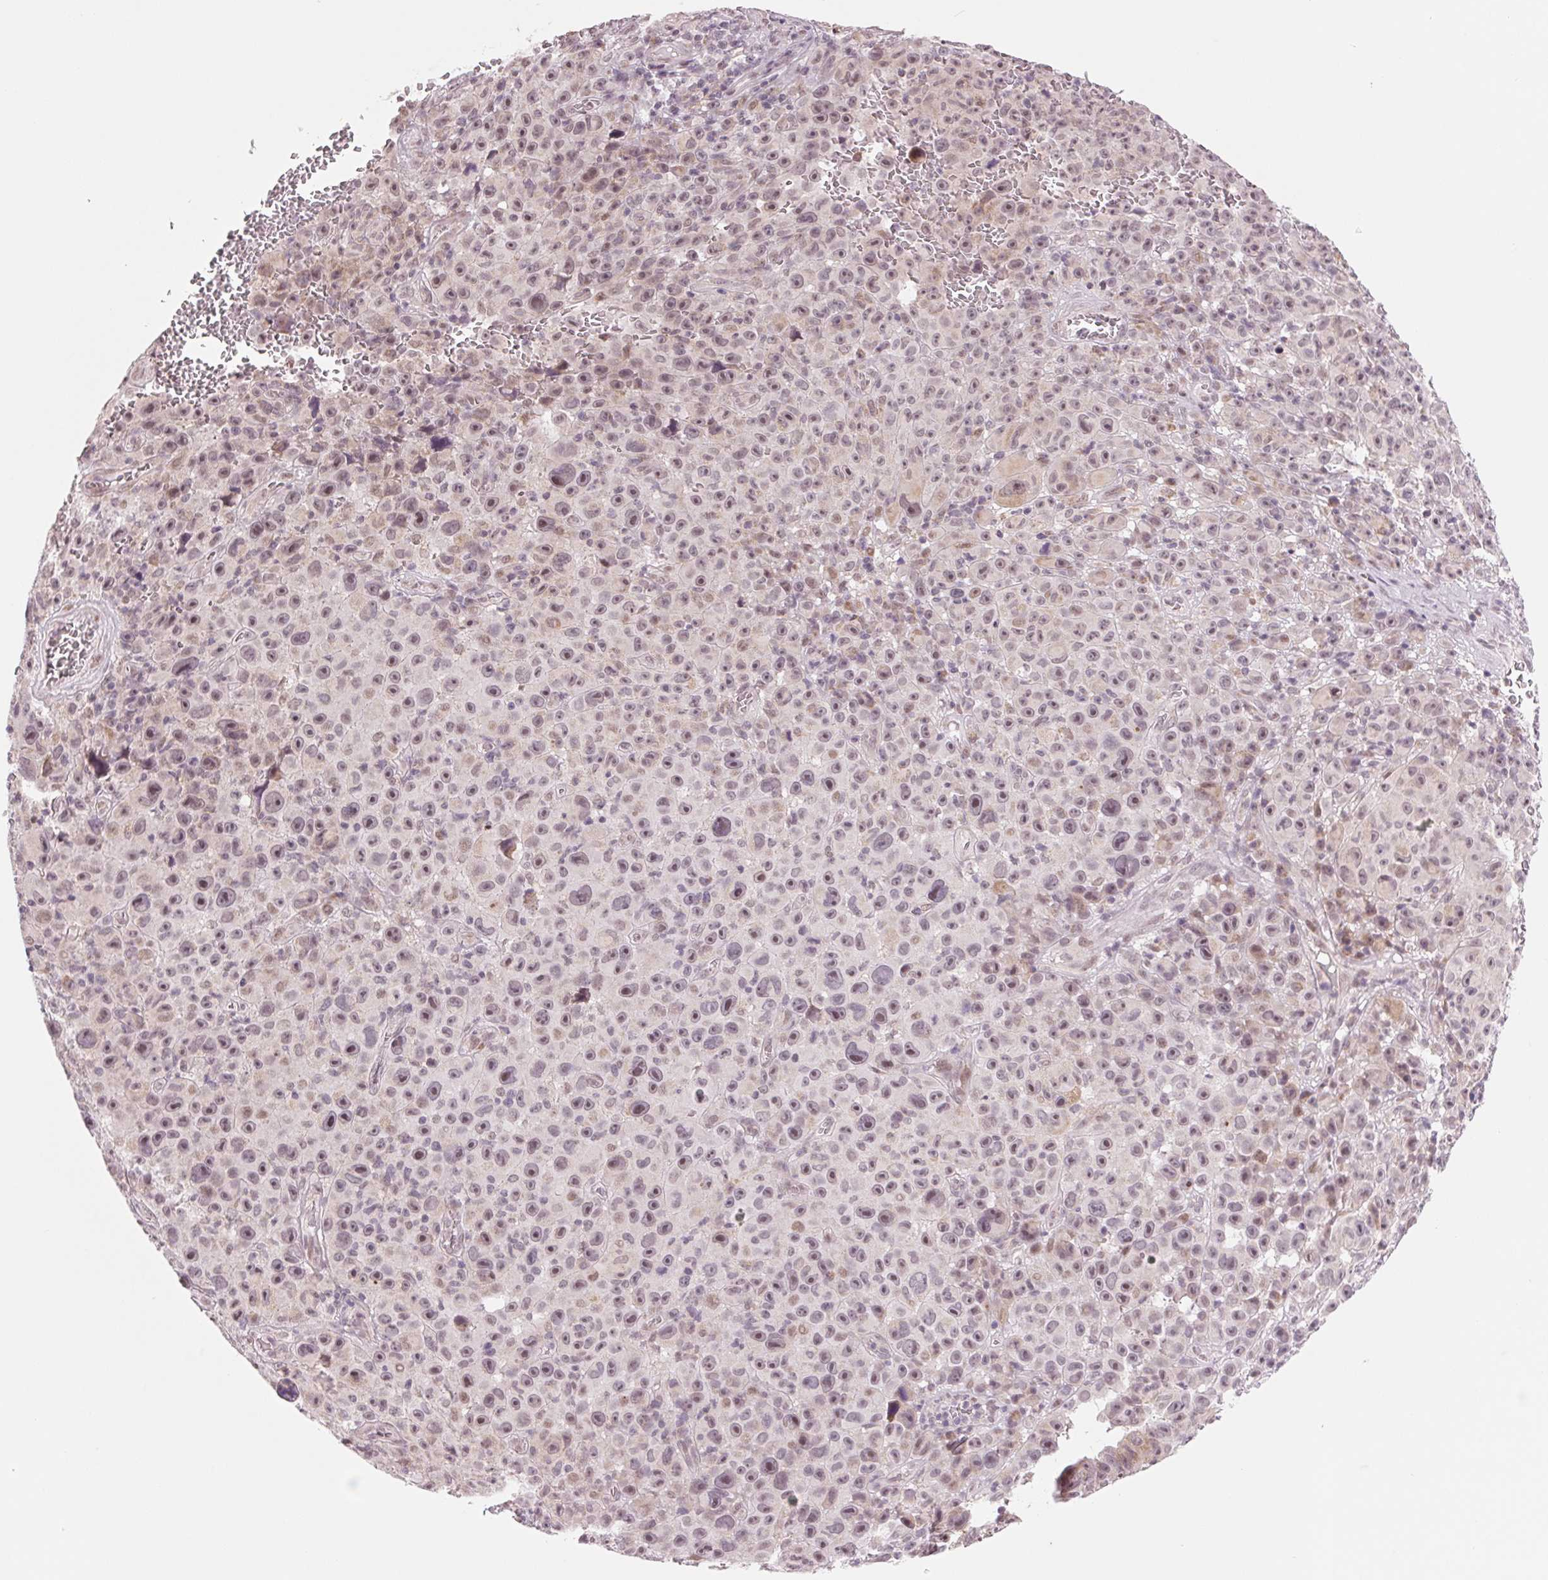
{"staining": {"intensity": "weak", "quantity": "<25%", "location": "nuclear"}, "tissue": "melanoma", "cell_type": "Tumor cells", "image_type": "cancer", "snomed": [{"axis": "morphology", "description": "Malignant melanoma, NOS"}, {"axis": "topography", "description": "Skin"}], "caption": "IHC image of human malignant melanoma stained for a protein (brown), which displays no expression in tumor cells.", "gene": "ARHGAP32", "patient": {"sex": "female", "age": 82}}